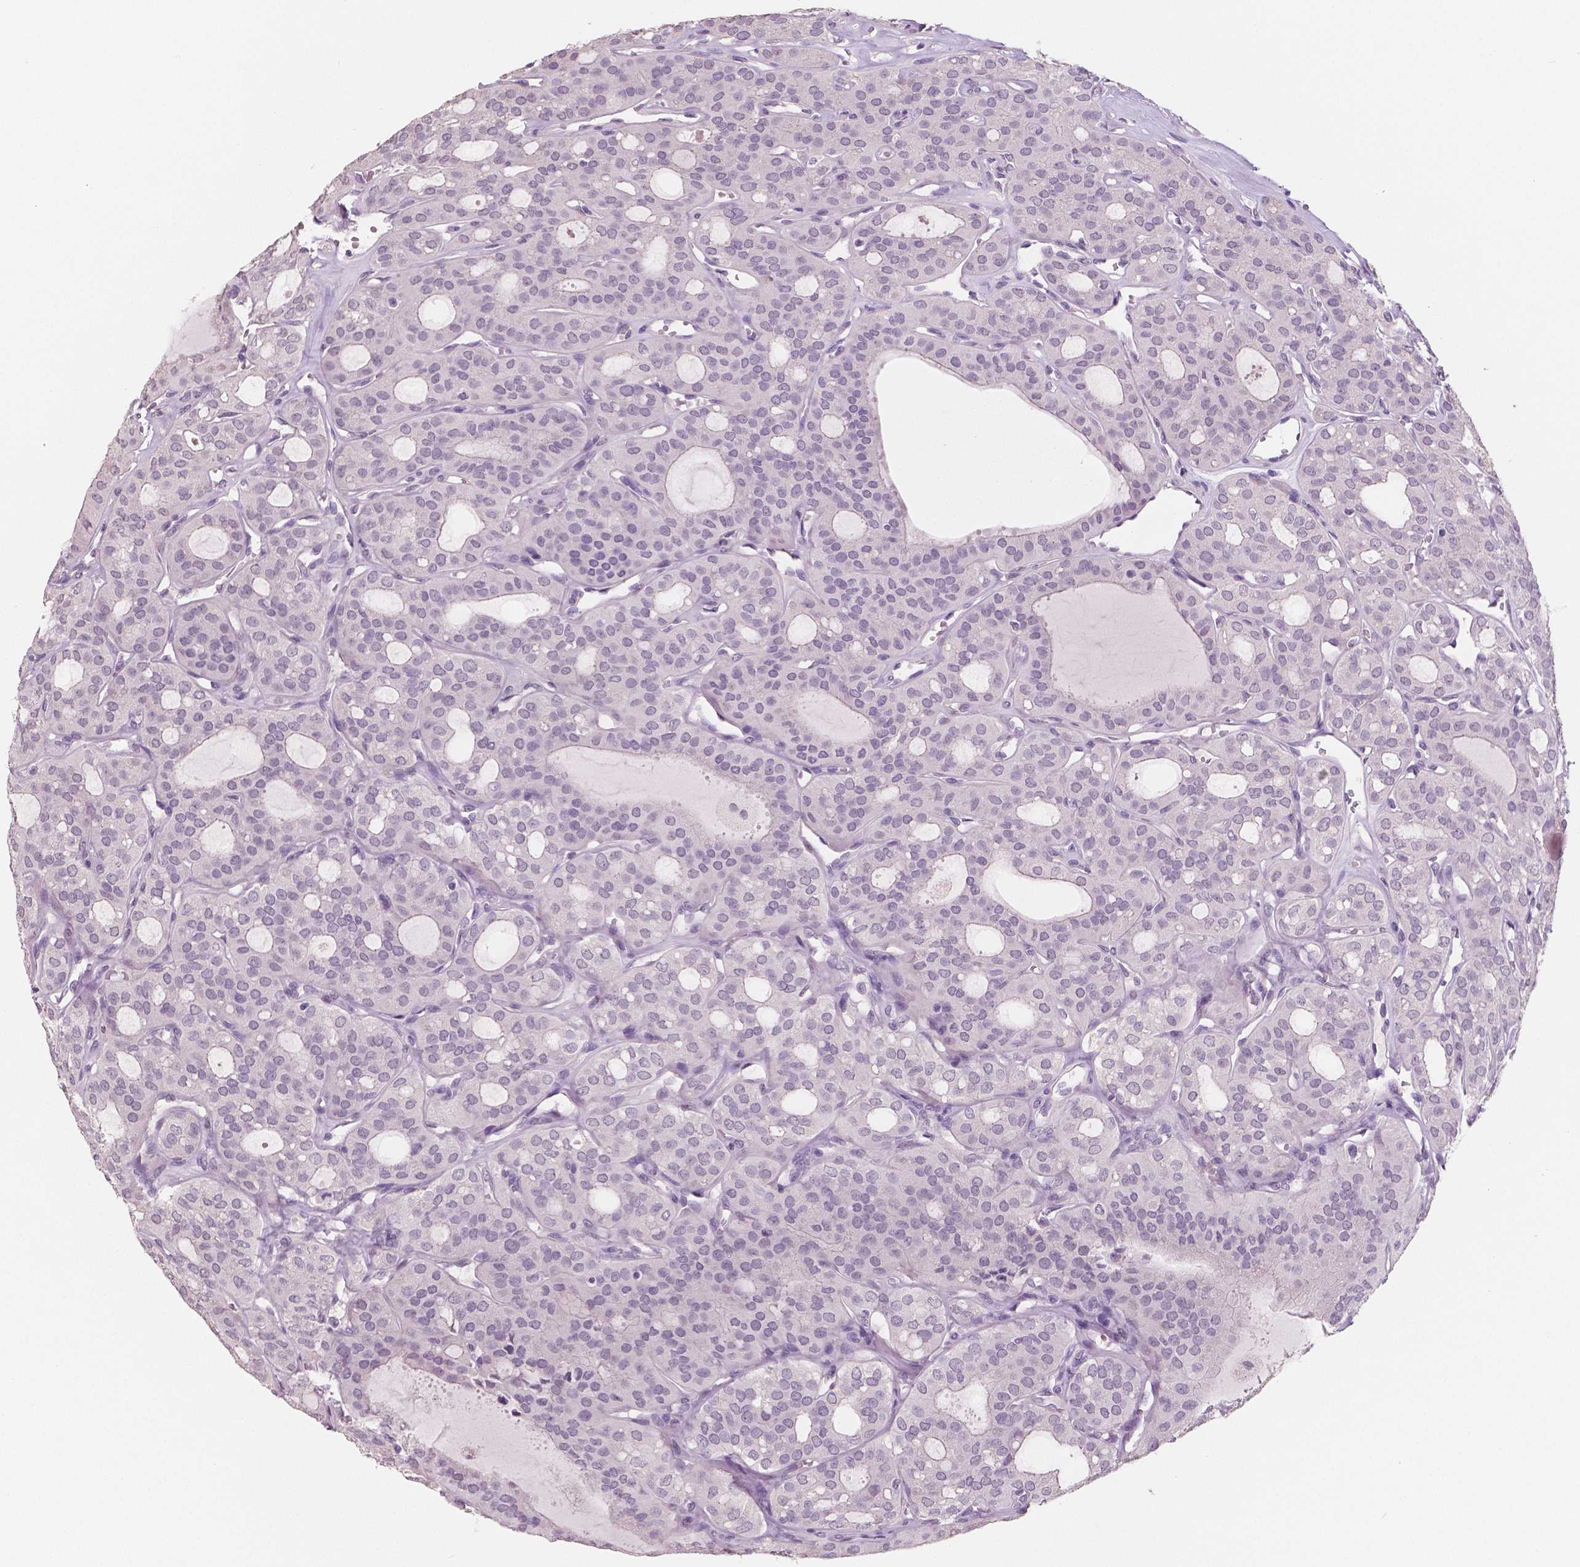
{"staining": {"intensity": "negative", "quantity": "none", "location": "none"}, "tissue": "thyroid cancer", "cell_type": "Tumor cells", "image_type": "cancer", "snomed": [{"axis": "morphology", "description": "Follicular adenoma carcinoma, NOS"}, {"axis": "topography", "description": "Thyroid gland"}], "caption": "A high-resolution histopathology image shows IHC staining of thyroid cancer, which exhibits no significant positivity in tumor cells.", "gene": "NECAB1", "patient": {"sex": "male", "age": 75}}